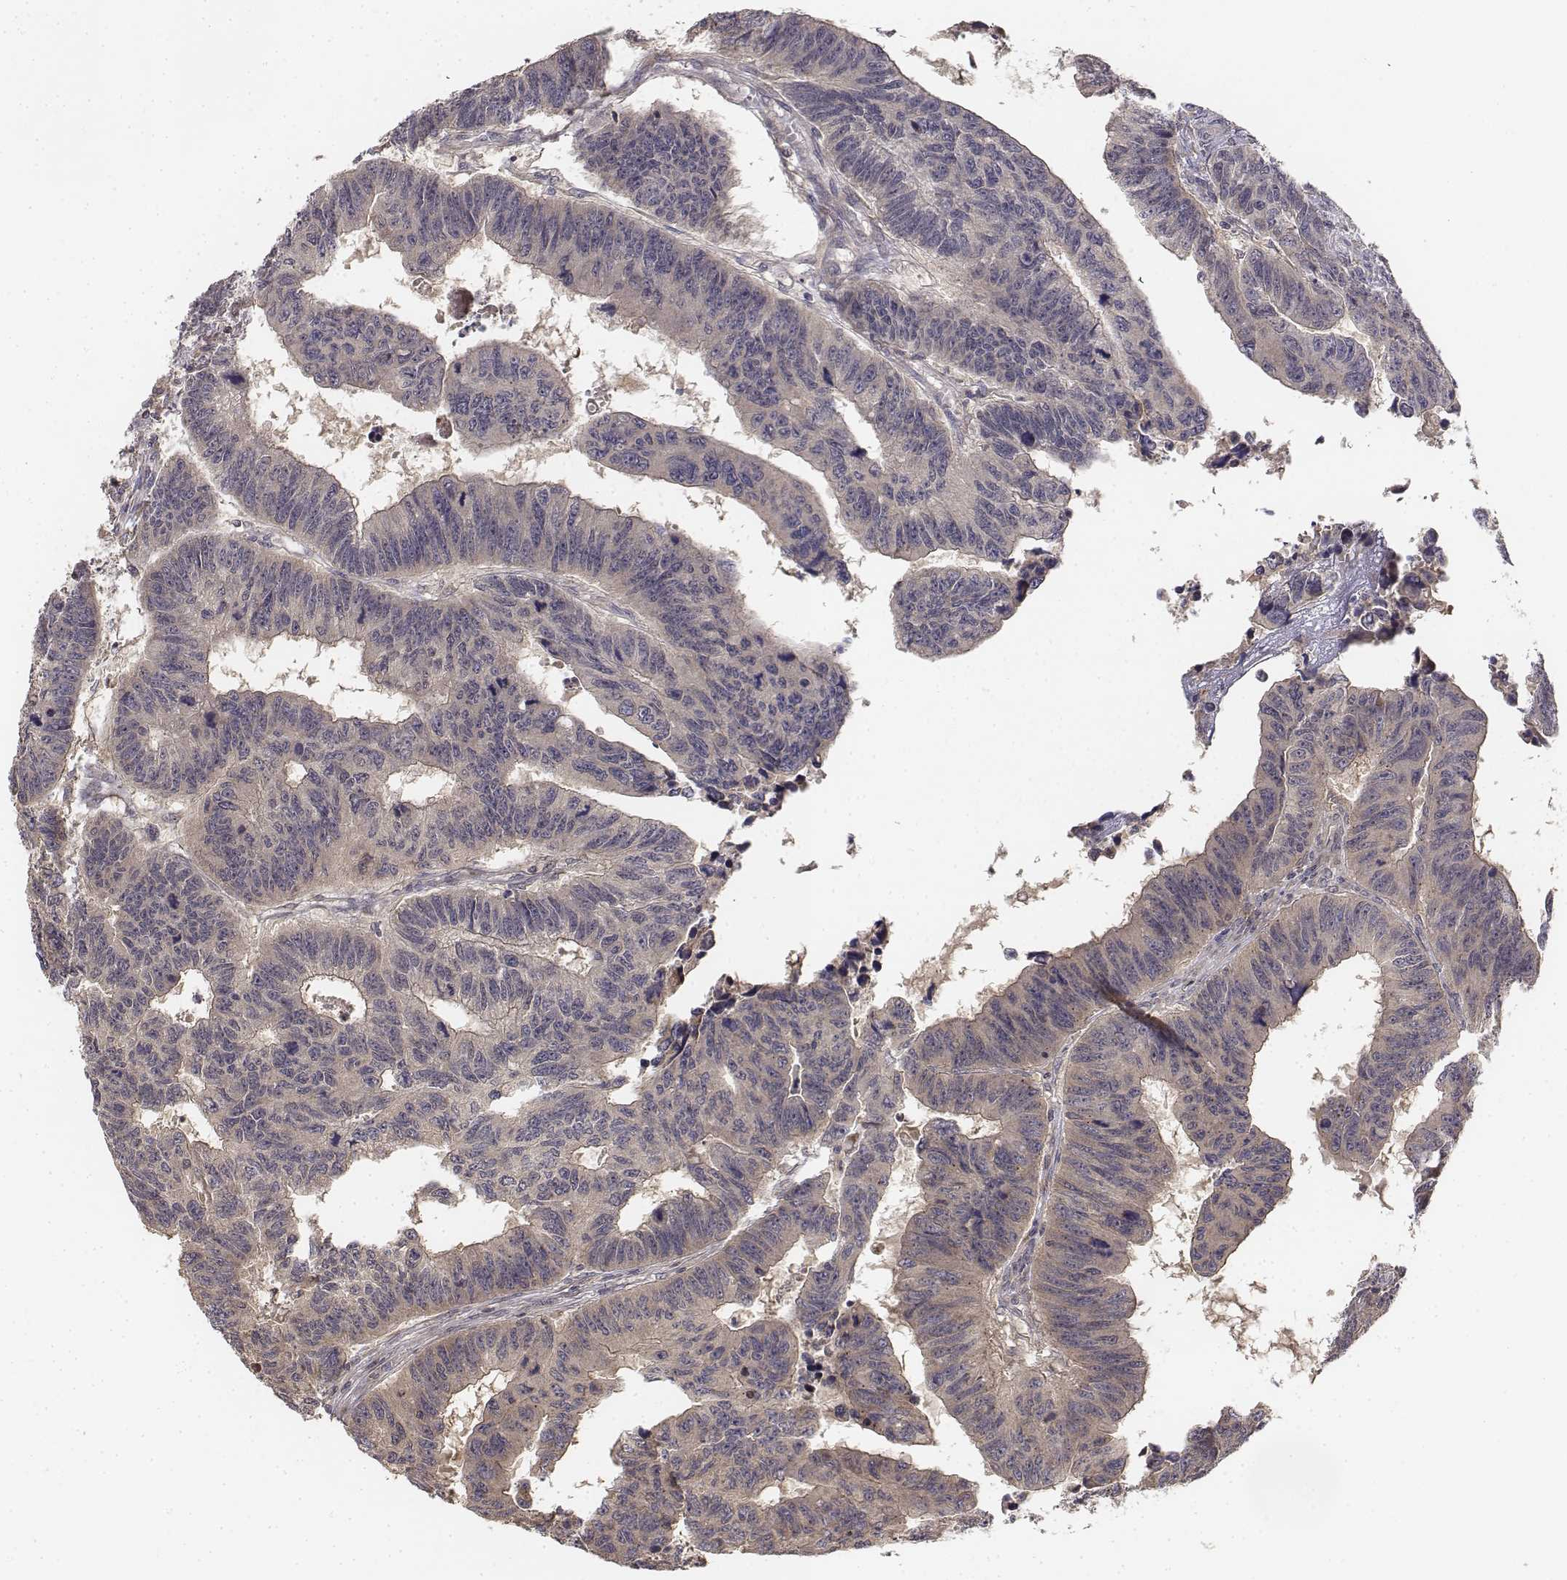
{"staining": {"intensity": "weak", "quantity": "<25%", "location": "cytoplasmic/membranous"}, "tissue": "colorectal cancer", "cell_type": "Tumor cells", "image_type": "cancer", "snomed": [{"axis": "morphology", "description": "Adenocarcinoma, NOS"}, {"axis": "topography", "description": "Rectum"}], "caption": "High magnification brightfield microscopy of colorectal cancer (adenocarcinoma) stained with DAB (3,3'-diaminobenzidine) (brown) and counterstained with hematoxylin (blue): tumor cells show no significant positivity.", "gene": "FBXO21", "patient": {"sex": "female", "age": 85}}